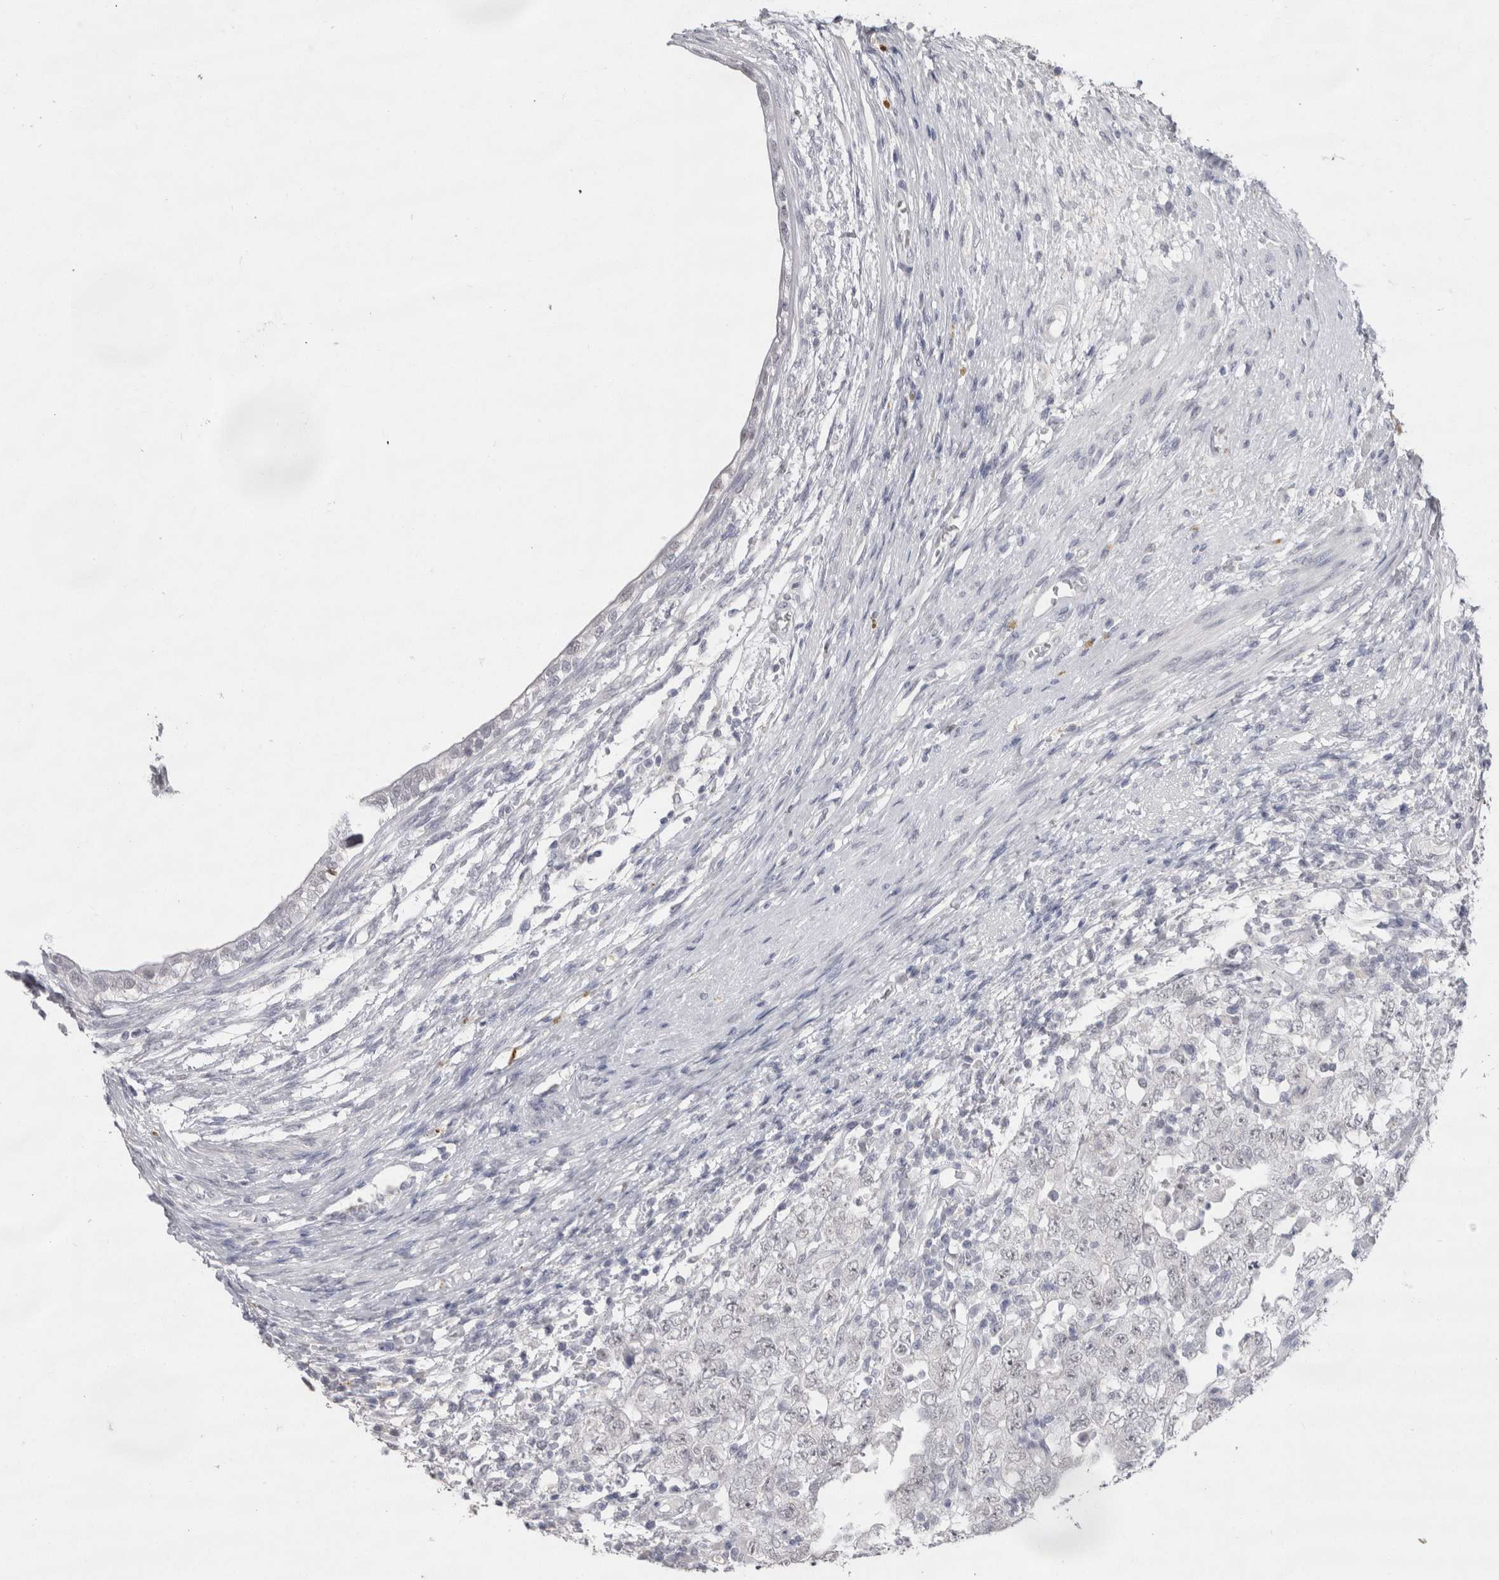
{"staining": {"intensity": "negative", "quantity": "none", "location": "none"}, "tissue": "testis cancer", "cell_type": "Tumor cells", "image_type": "cancer", "snomed": [{"axis": "morphology", "description": "Carcinoma, Embryonal, NOS"}, {"axis": "topography", "description": "Testis"}], "caption": "Immunohistochemistry histopathology image of neoplastic tissue: testis embryonal carcinoma stained with DAB shows no significant protein staining in tumor cells. Nuclei are stained in blue.", "gene": "CDH17", "patient": {"sex": "male", "age": 26}}